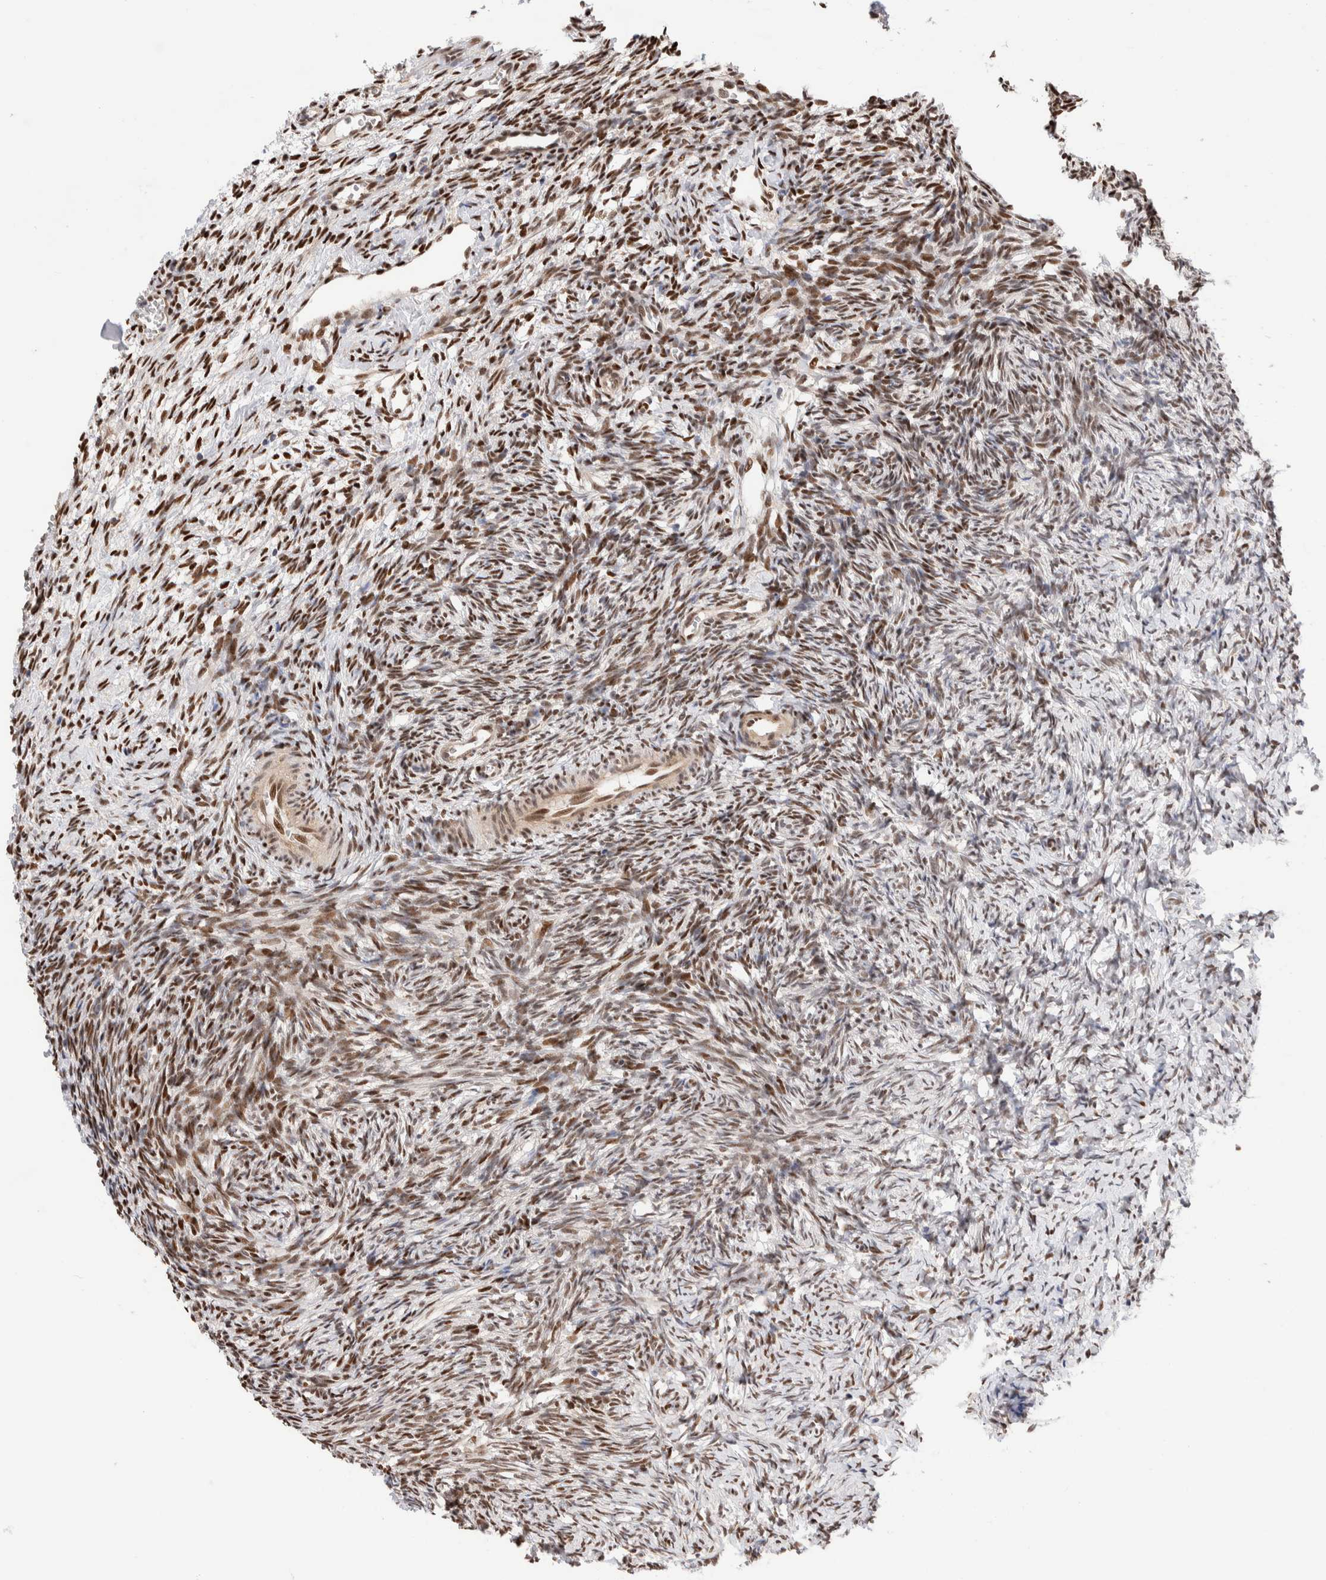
{"staining": {"intensity": "weak", "quantity": ">75%", "location": "cytoplasmic/membranous"}, "tissue": "ovary", "cell_type": "Follicle cells", "image_type": "normal", "snomed": [{"axis": "morphology", "description": "Normal tissue, NOS"}, {"axis": "topography", "description": "Ovary"}], "caption": "This is an image of IHC staining of normal ovary, which shows weak positivity in the cytoplasmic/membranous of follicle cells.", "gene": "NSMAF", "patient": {"sex": "female", "age": 34}}